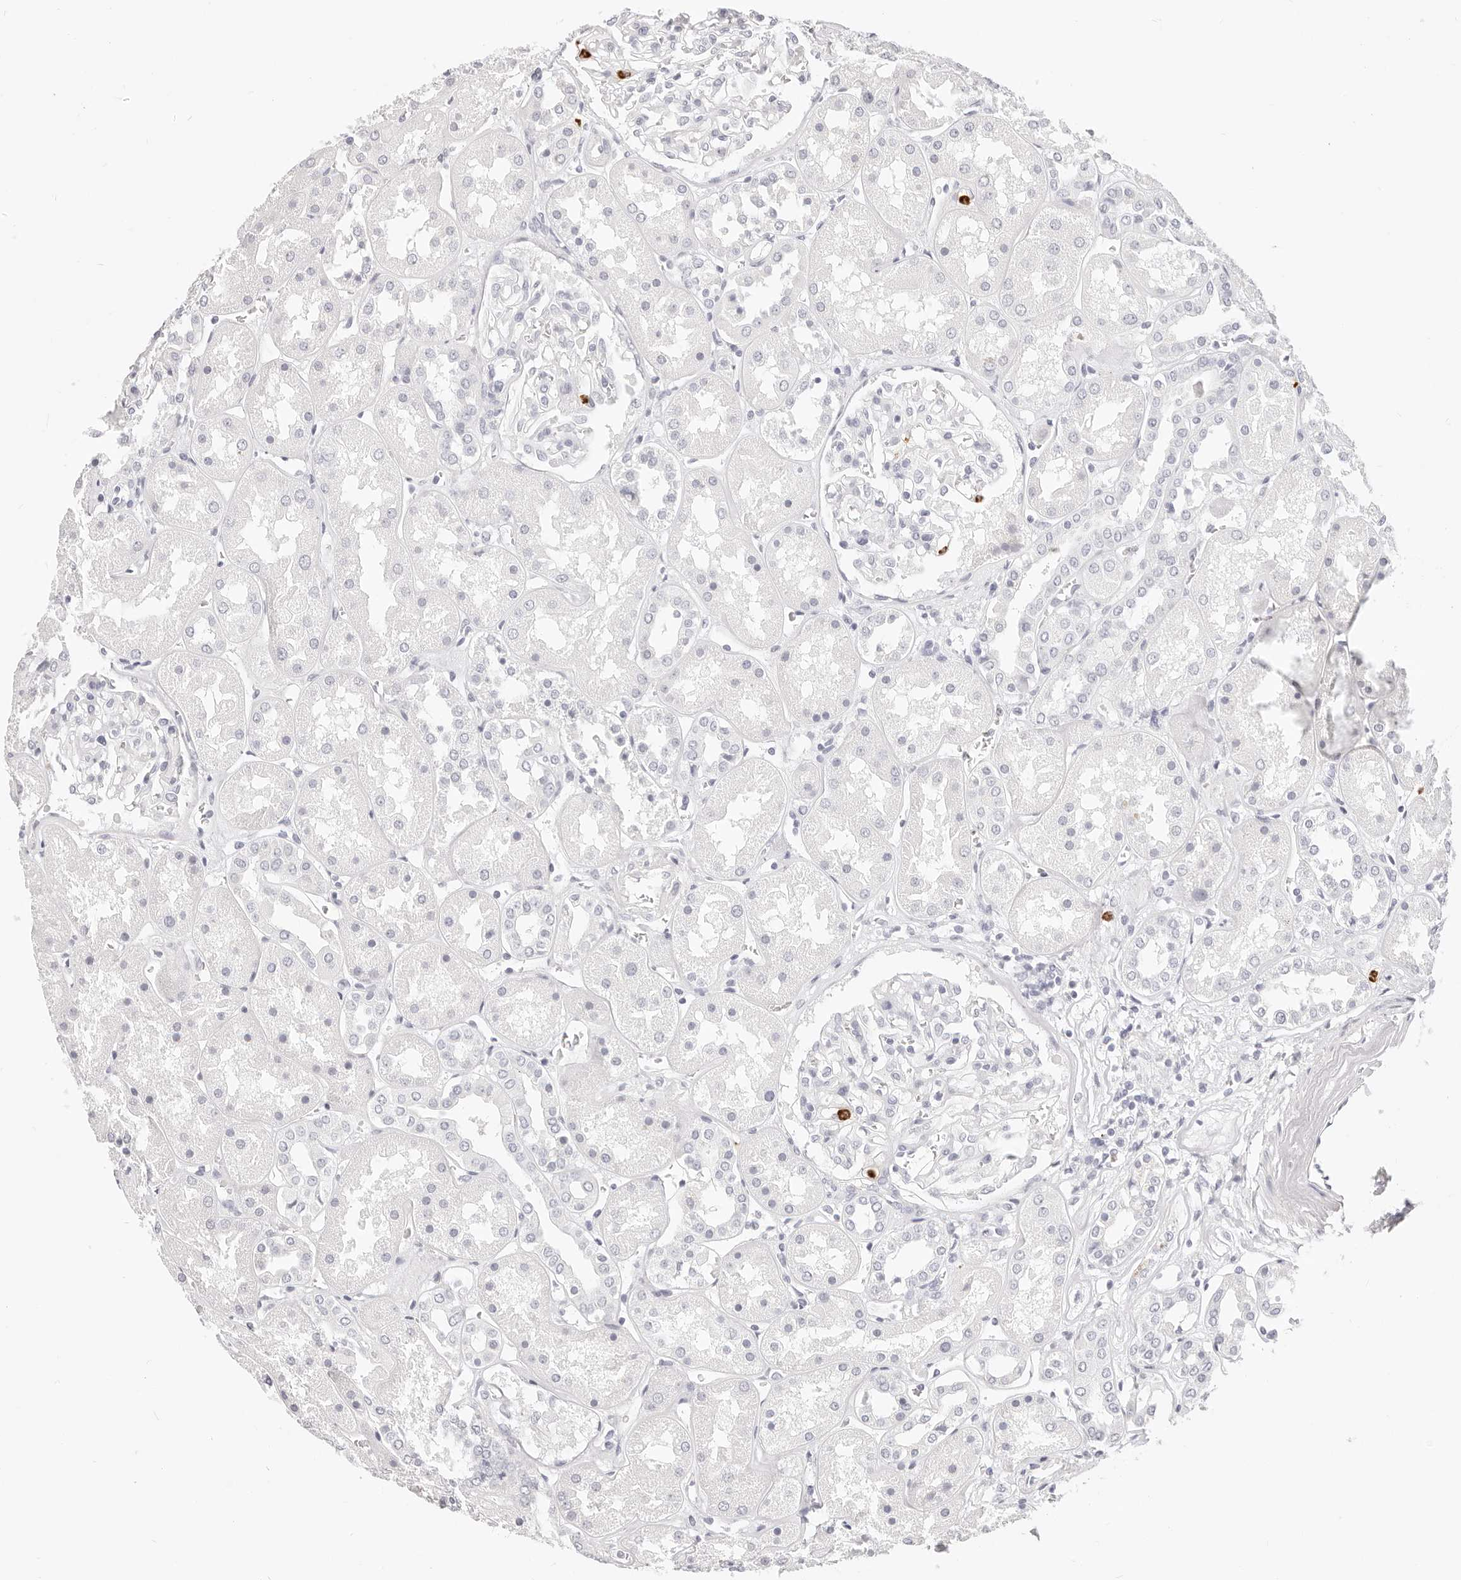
{"staining": {"intensity": "negative", "quantity": "none", "location": "none"}, "tissue": "kidney", "cell_type": "Cells in glomeruli", "image_type": "normal", "snomed": [{"axis": "morphology", "description": "Normal tissue, NOS"}, {"axis": "topography", "description": "Kidney"}], "caption": "Cells in glomeruli show no significant positivity in normal kidney.", "gene": "CAMP", "patient": {"sex": "male", "age": 70}}